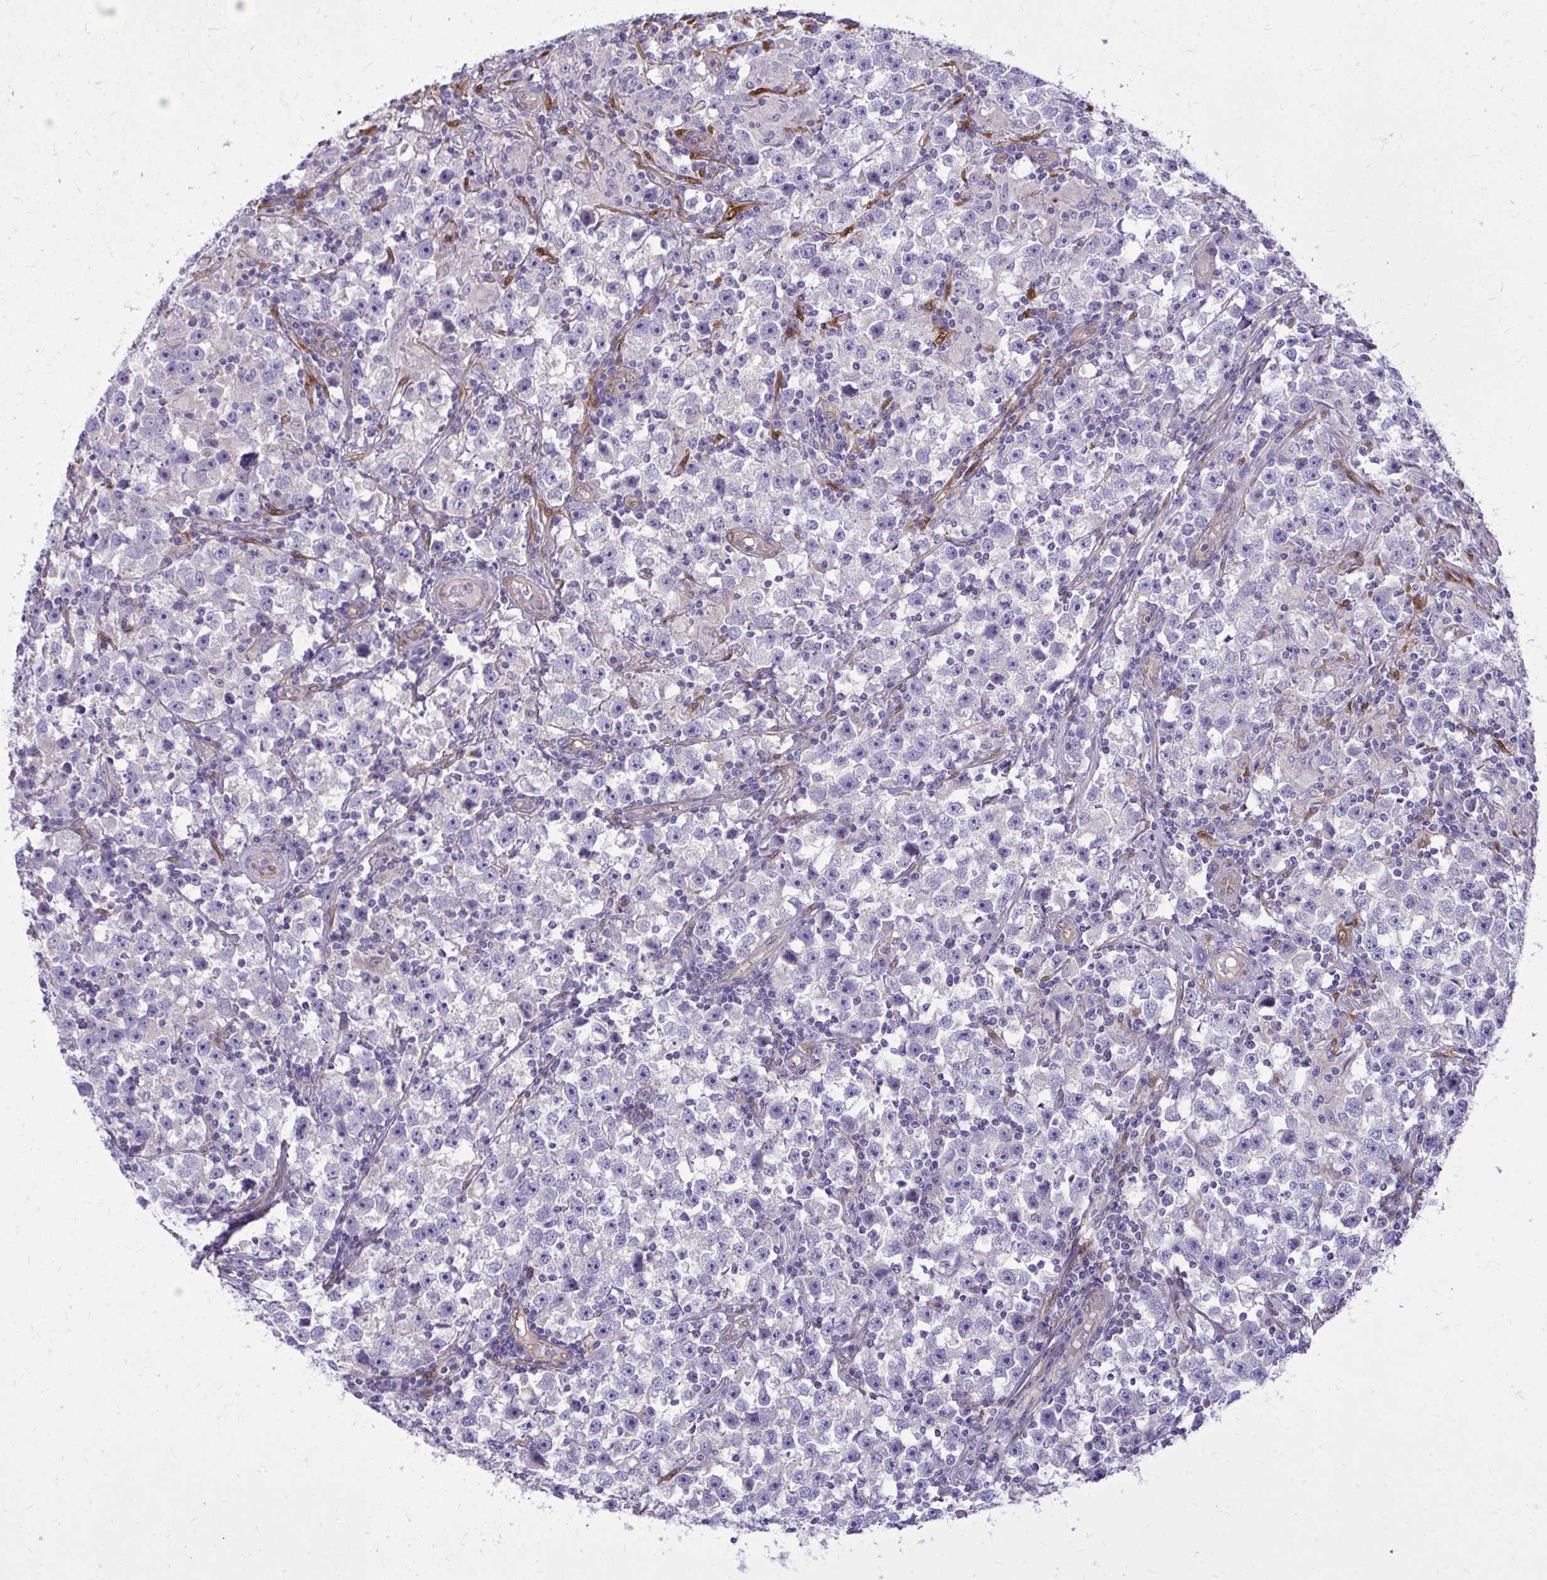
{"staining": {"intensity": "negative", "quantity": "none", "location": "none"}, "tissue": "testis cancer", "cell_type": "Tumor cells", "image_type": "cancer", "snomed": [{"axis": "morphology", "description": "Seminoma, NOS"}, {"axis": "topography", "description": "Testis"}], "caption": "High magnification brightfield microscopy of testis cancer (seminoma) stained with DAB (3,3'-diaminobenzidine) (brown) and counterstained with hematoxylin (blue): tumor cells show no significant expression. Nuclei are stained in blue.", "gene": "NNMT", "patient": {"sex": "male", "age": 33}}